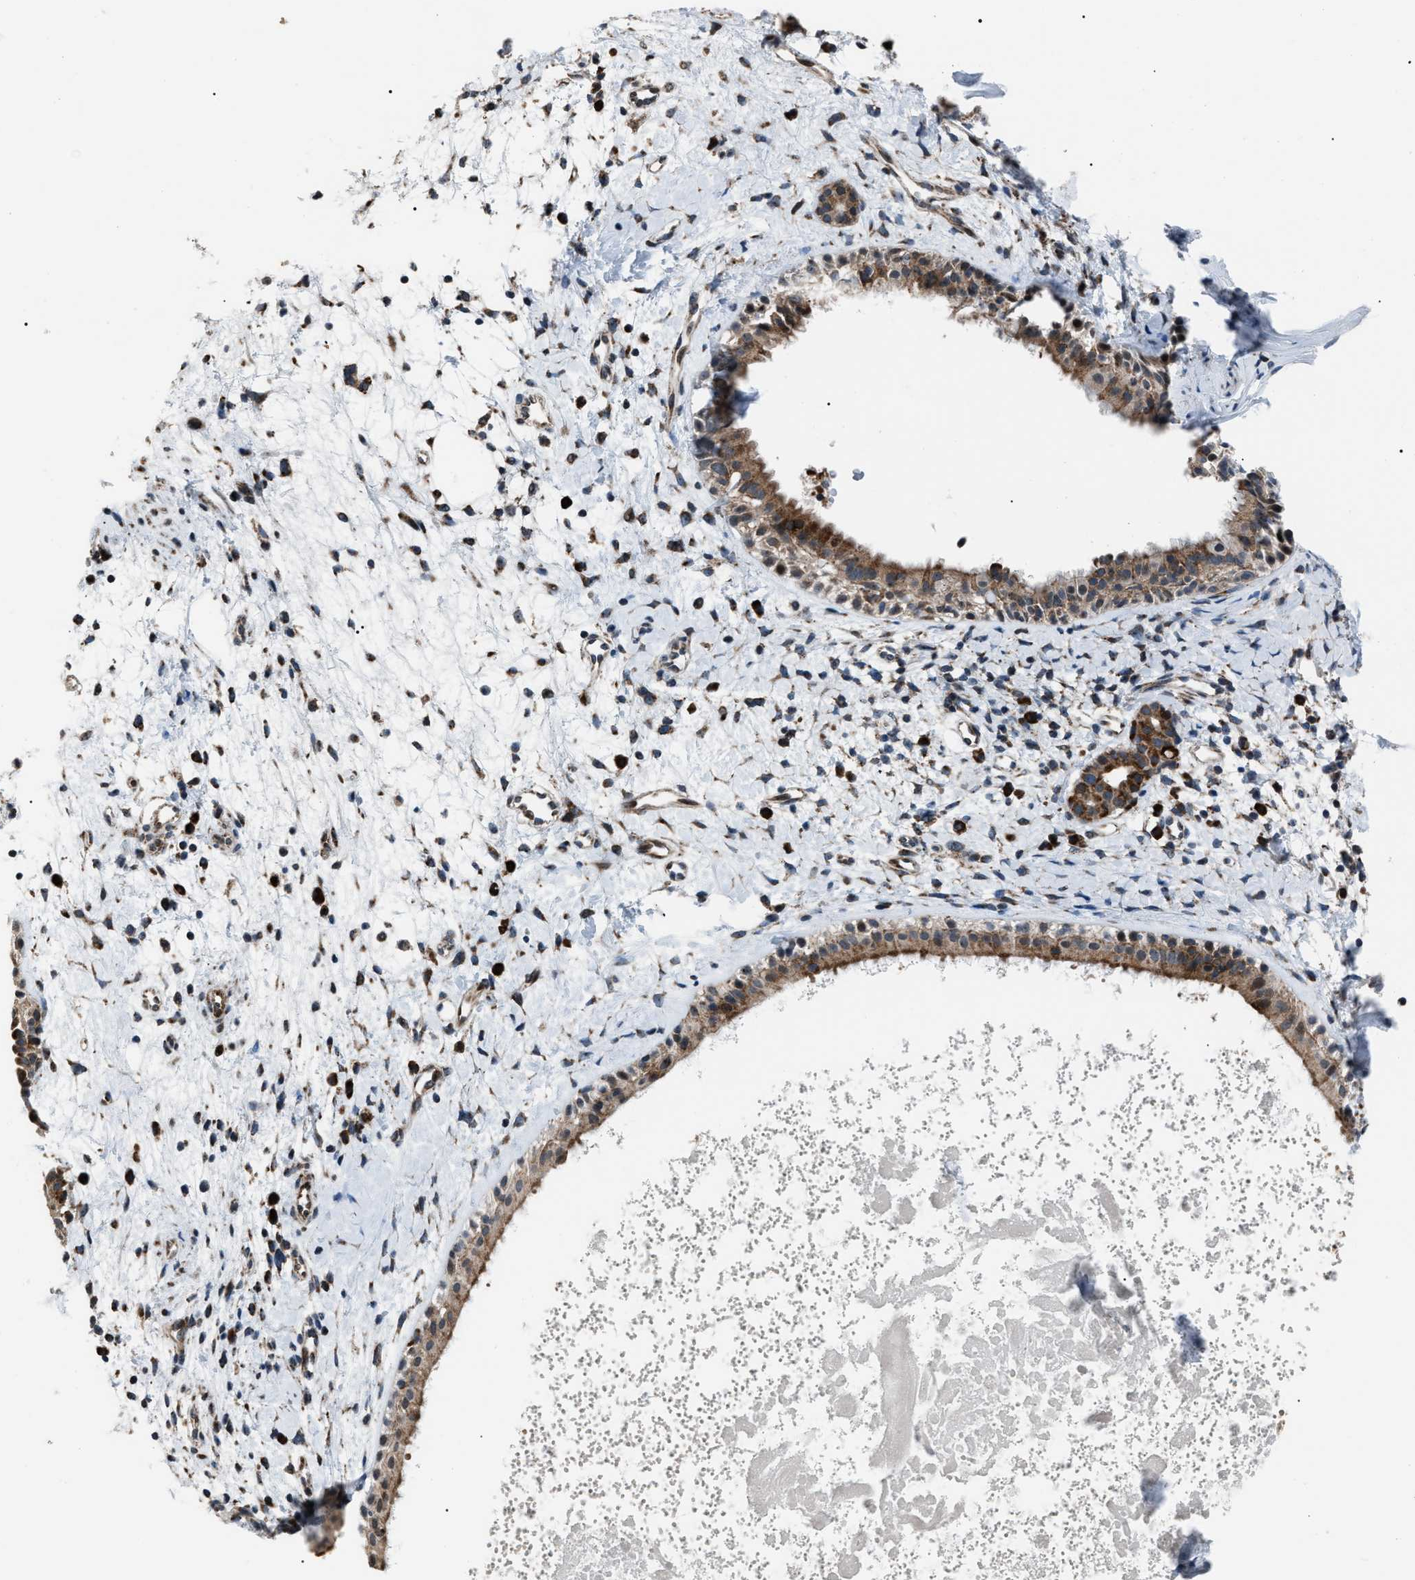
{"staining": {"intensity": "strong", "quantity": ">75%", "location": "cytoplasmic/membranous"}, "tissue": "nasopharynx", "cell_type": "Respiratory epithelial cells", "image_type": "normal", "snomed": [{"axis": "morphology", "description": "Normal tissue, NOS"}, {"axis": "topography", "description": "Nasopharynx"}], "caption": "Protein staining shows strong cytoplasmic/membranous positivity in about >75% of respiratory epithelial cells in normal nasopharynx. (Stains: DAB (3,3'-diaminobenzidine) in brown, nuclei in blue, Microscopy: brightfield microscopy at high magnification).", "gene": "AGO2", "patient": {"sex": "male", "age": 22}}